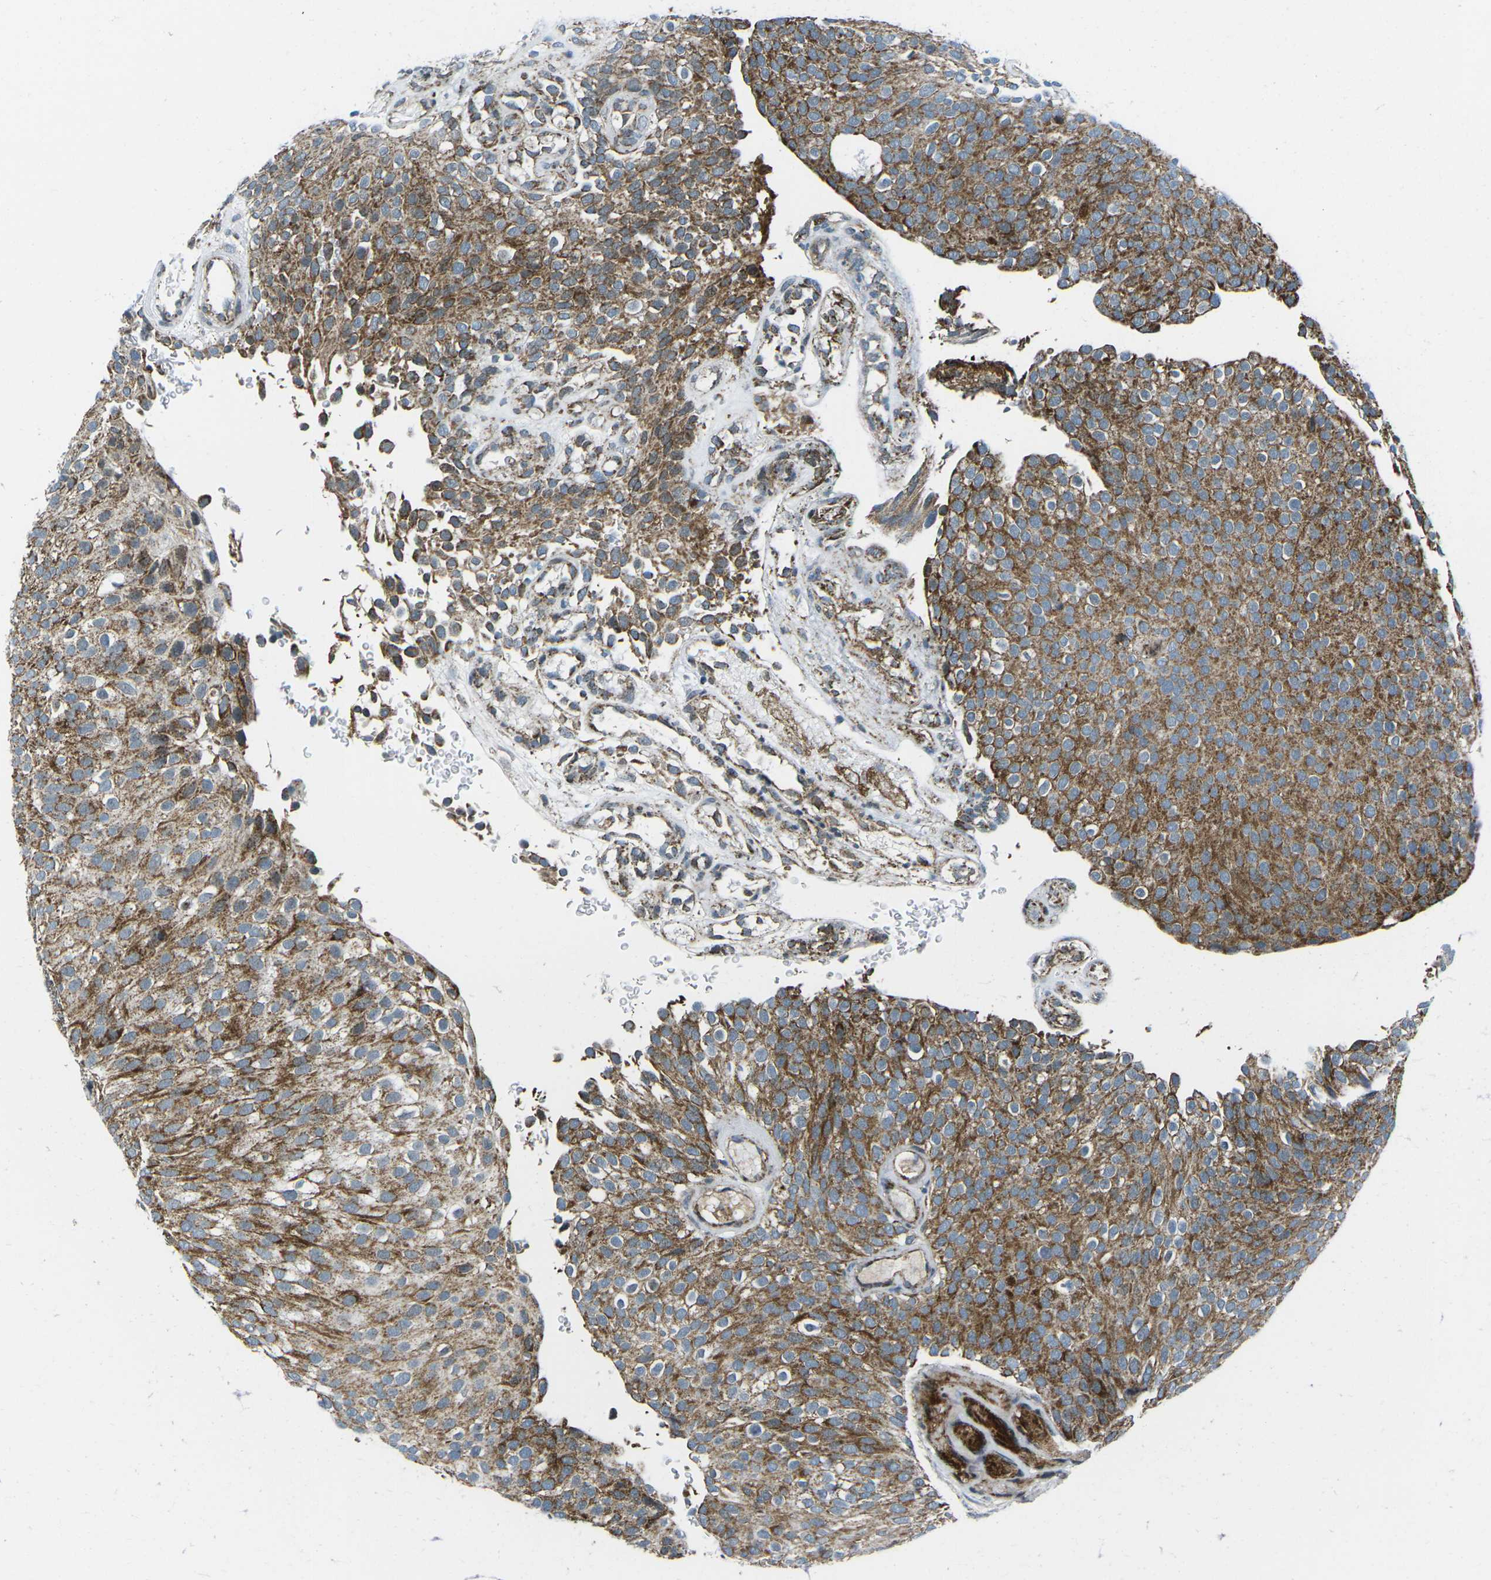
{"staining": {"intensity": "moderate", "quantity": ">75%", "location": "cytoplasmic/membranous"}, "tissue": "urothelial cancer", "cell_type": "Tumor cells", "image_type": "cancer", "snomed": [{"axis": "morphology", "description": "Urothelial carcinoma, Low grade"}, {"axis": "topography", "description": "Urinary bladder"}], "caption": "Urothelial carcinoma (low-grade) tissue demonstrates moderate cytoplasmic/membranous staining in about >75% of tumor cells, visualized by immunohistochemistry. Nuclei are stained in blue.", "gene": "RFESD", "patient": {"sex": "male", "age": 78}}